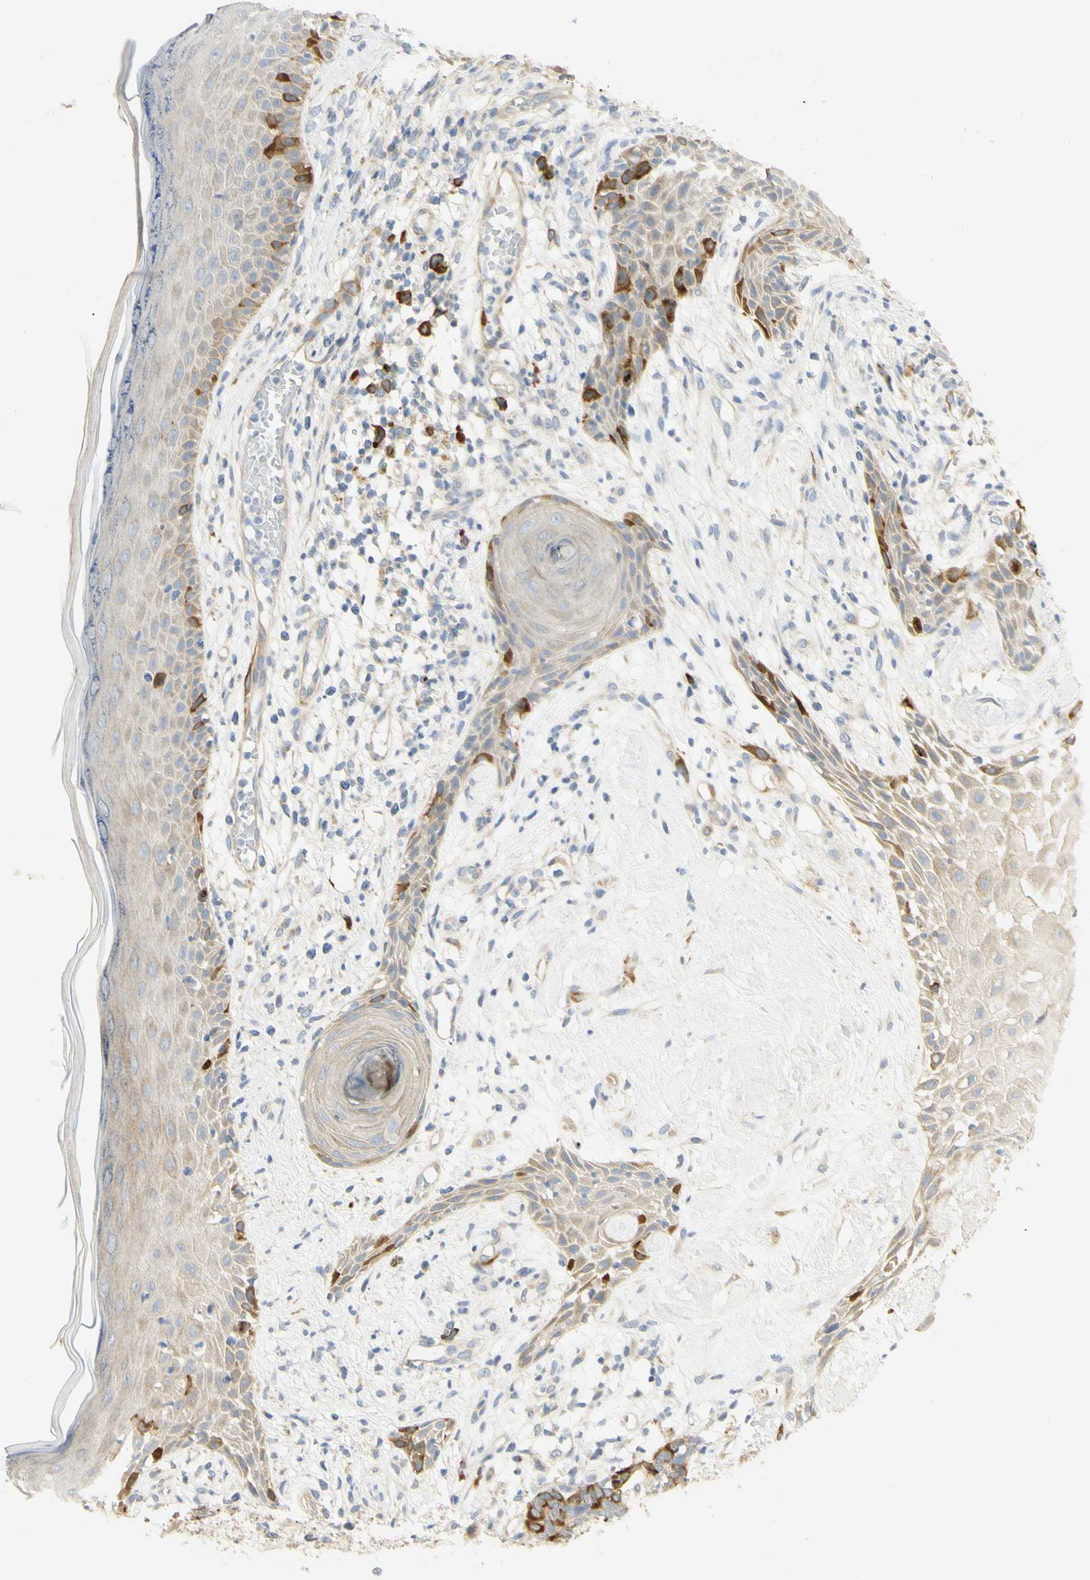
{"staining": {"intensity": "strong", "quantity": "25%-75%", "location": "cytoplasmic/membranous"}, "tissue": "skin cancer", "cell_type": "Tumor cells", "image_type": "cancer", "snomed": [{"axis": "morphology", "description": "Basal cell carcinoma"}, {"axis": "topography", "description": "Skin"}], "caption": "Immunohistochemical staining of human skin cancer (basal cell carcinoma) reveals strong cytoplasmic/membranous protein positivity in about 25%-75% of tumor cells.", "gene": "KIF11", "patient": {"sex": "female", "age": 84}}